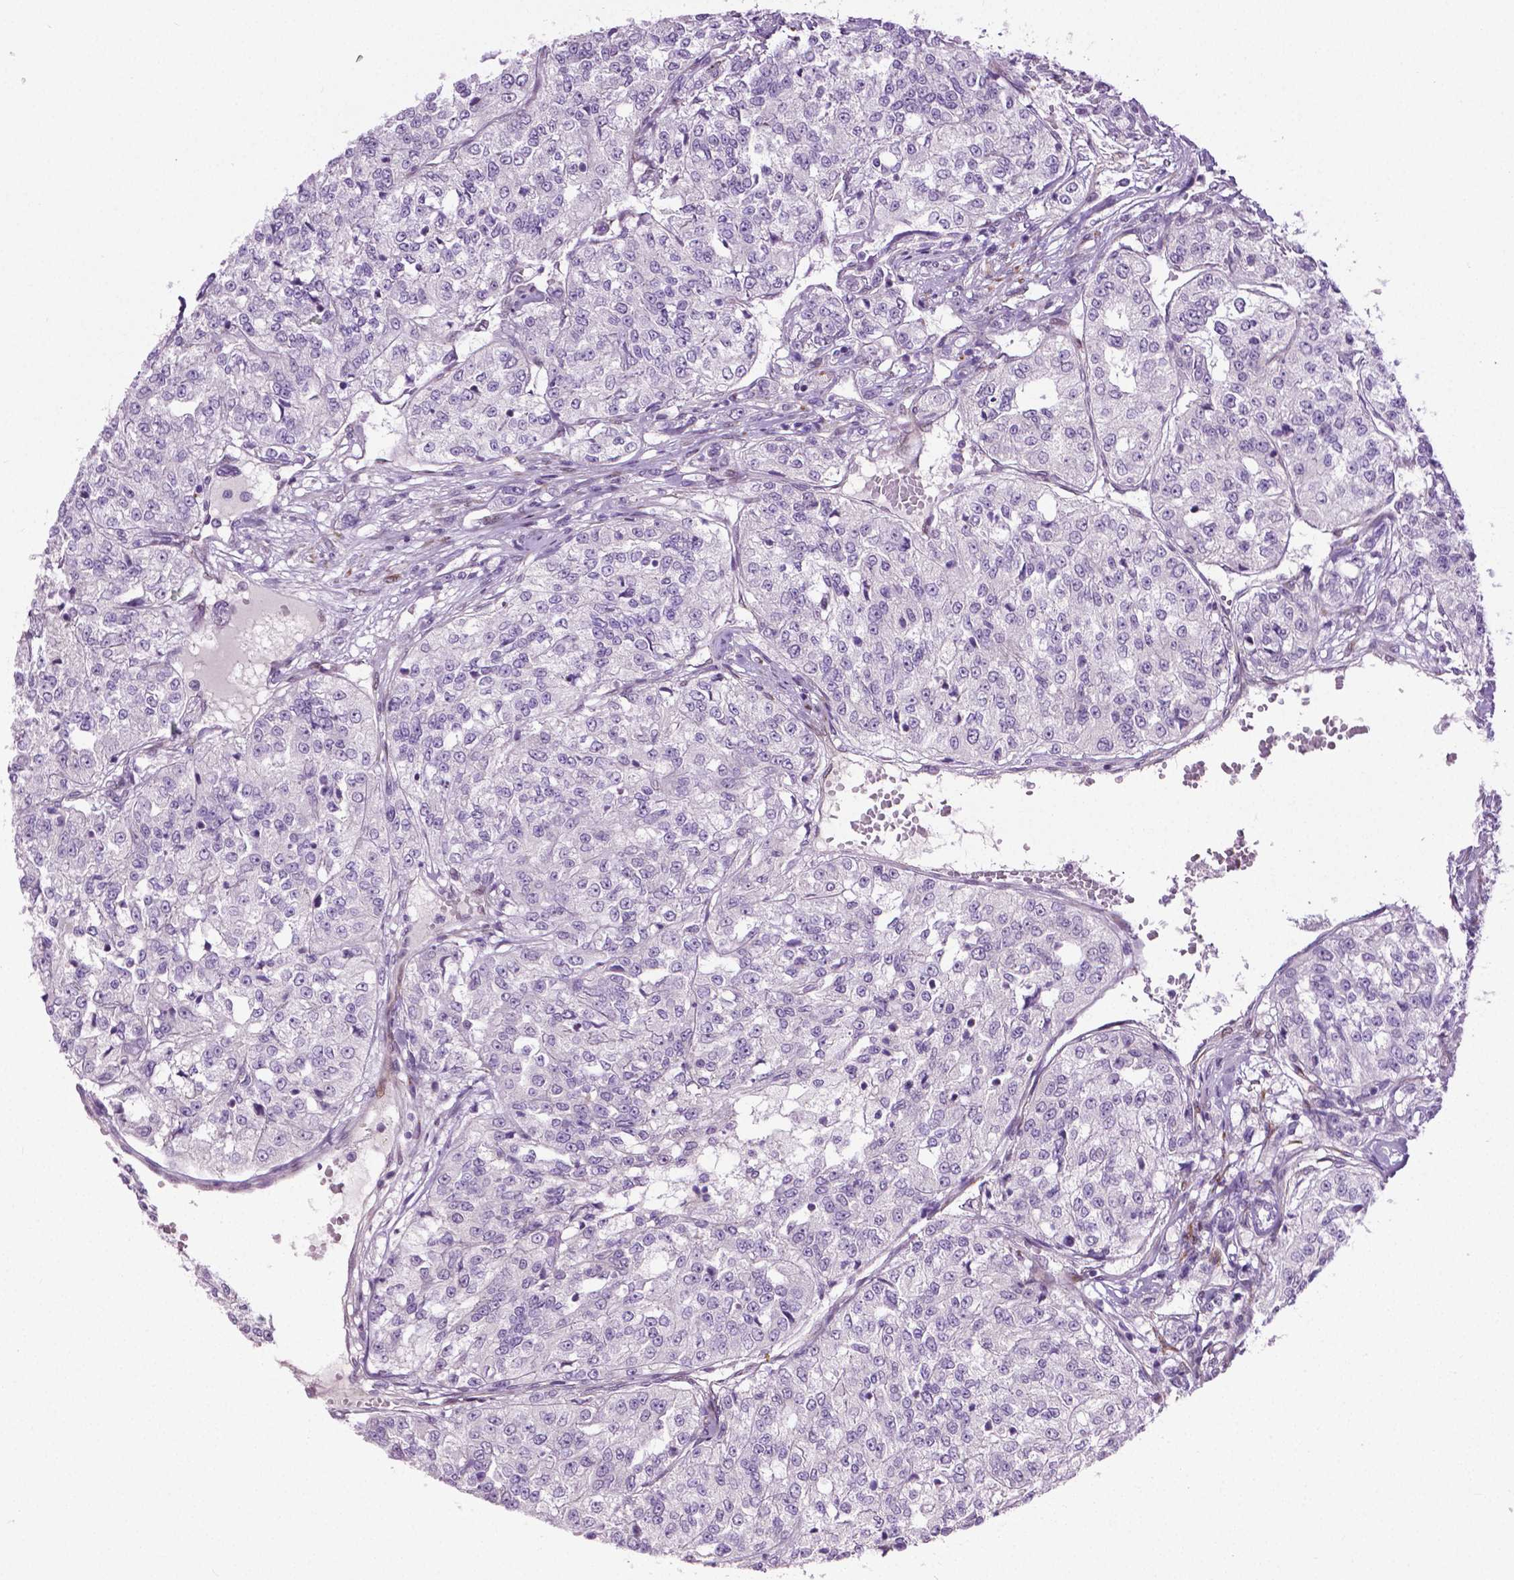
{"staining": {"intensity": "negative", "quantity": "none", "location": "none"}, "tissue": "renal cancer", "cell_type": "Tumor cells", "image_type": "cancer", "snomed": [{"axis": "morphology", "description": "Adenocarcinoma, NOS"}, {"axis": "topography", "description": "Kidney"}], "caption": "Immunohistochemistry (IHC) micrograph of renal cancer (adenocarcinoma) stained for a protein (brown), which displays no expression in tumor cells.", "gene": "PTGER3", "patient": {"sex": "female", "age": 63}}